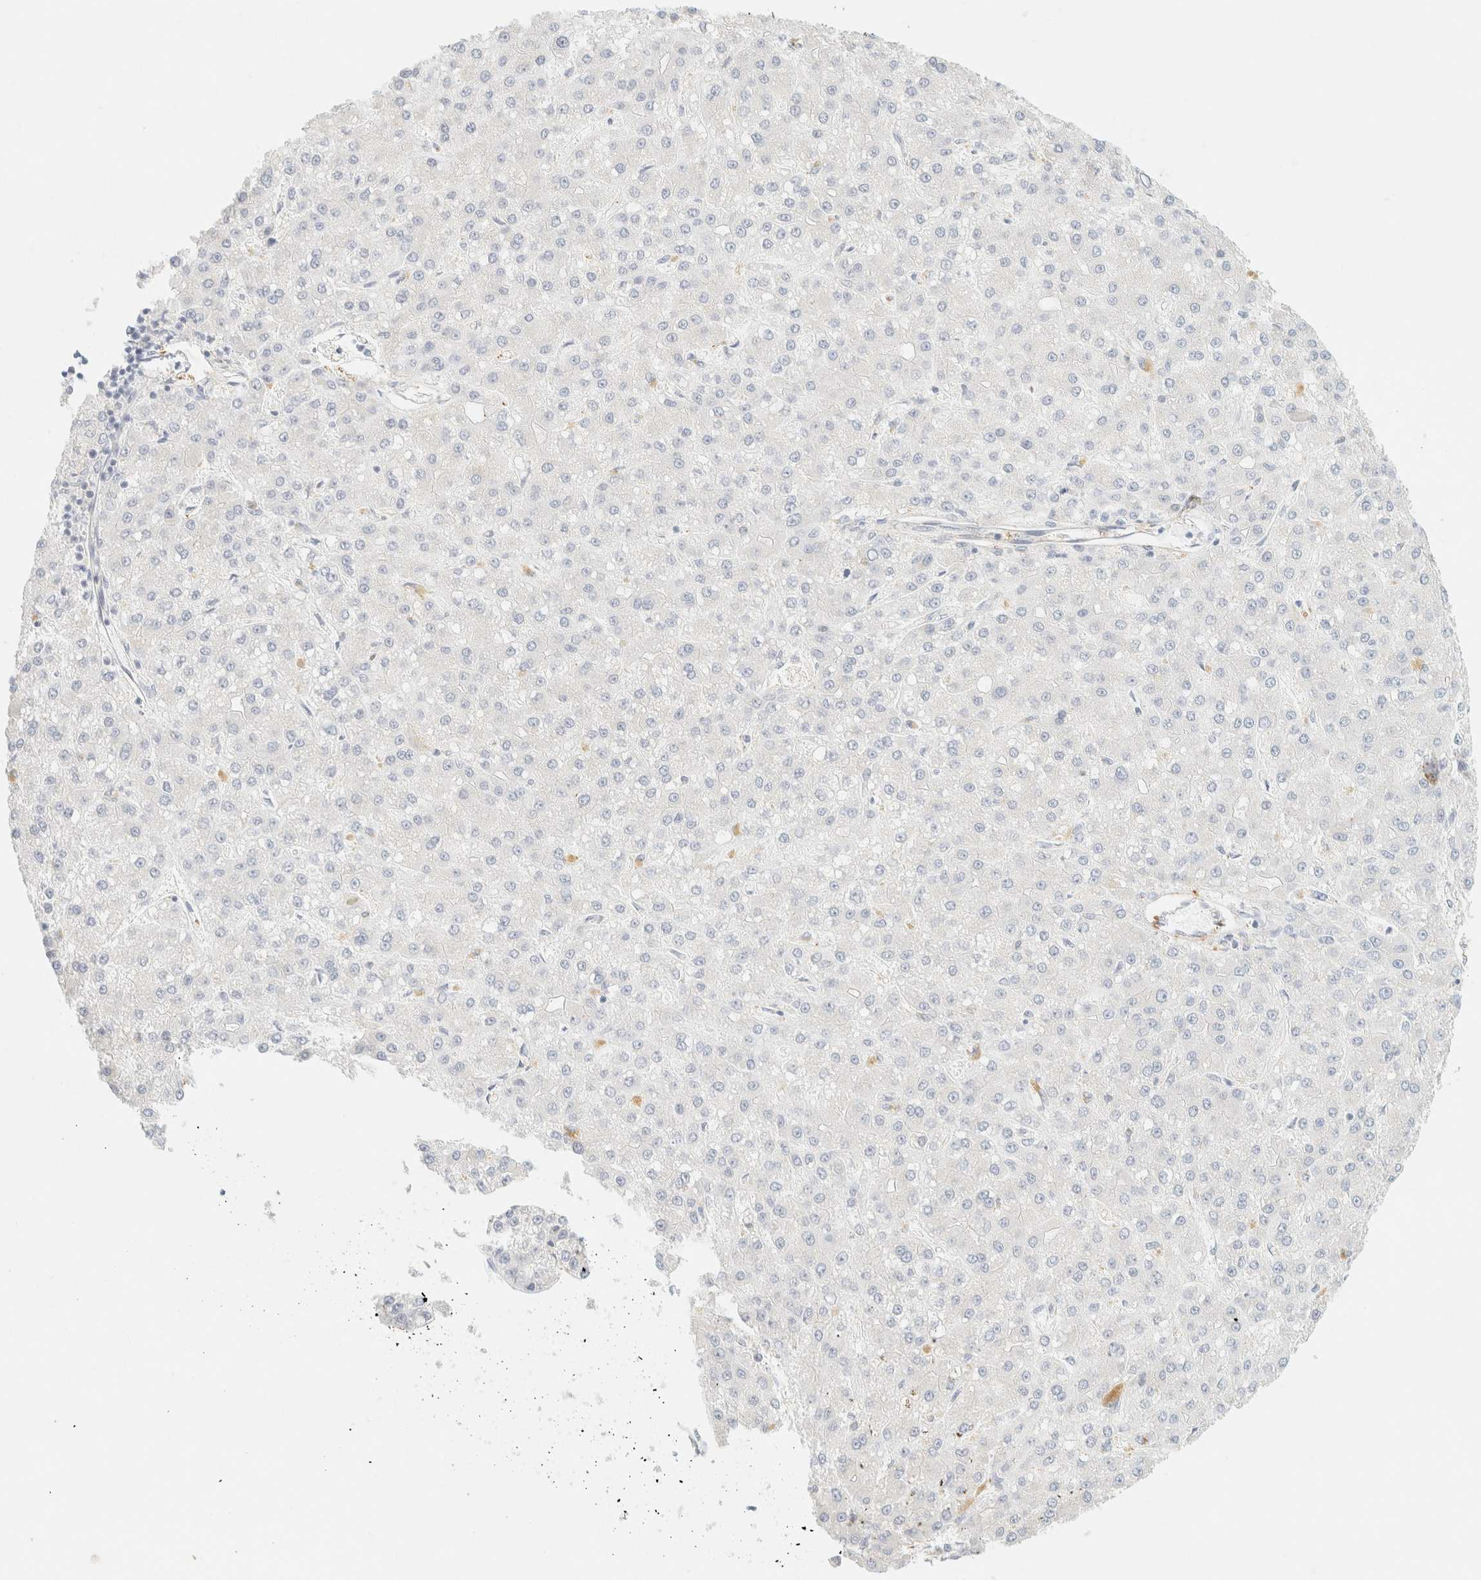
{"staining": {"intensity": "negative", "quantity": "none", "location": "none"}, "tissue": "liver cancer", "cell_type": "Tumor cells", "image_type": "cancer", "snomed": [{"axis": "morphology", "description": "Carcinoma, Hepatocellular, NOS"}, {"axis": "topography", "description": "Liver"}], "caption": "Immunohistochemical staining of human liver cancer displays no significant staining in tumor cells.", "gene": "OTOP2", "patient": {"sex": "male", "age": 67}}